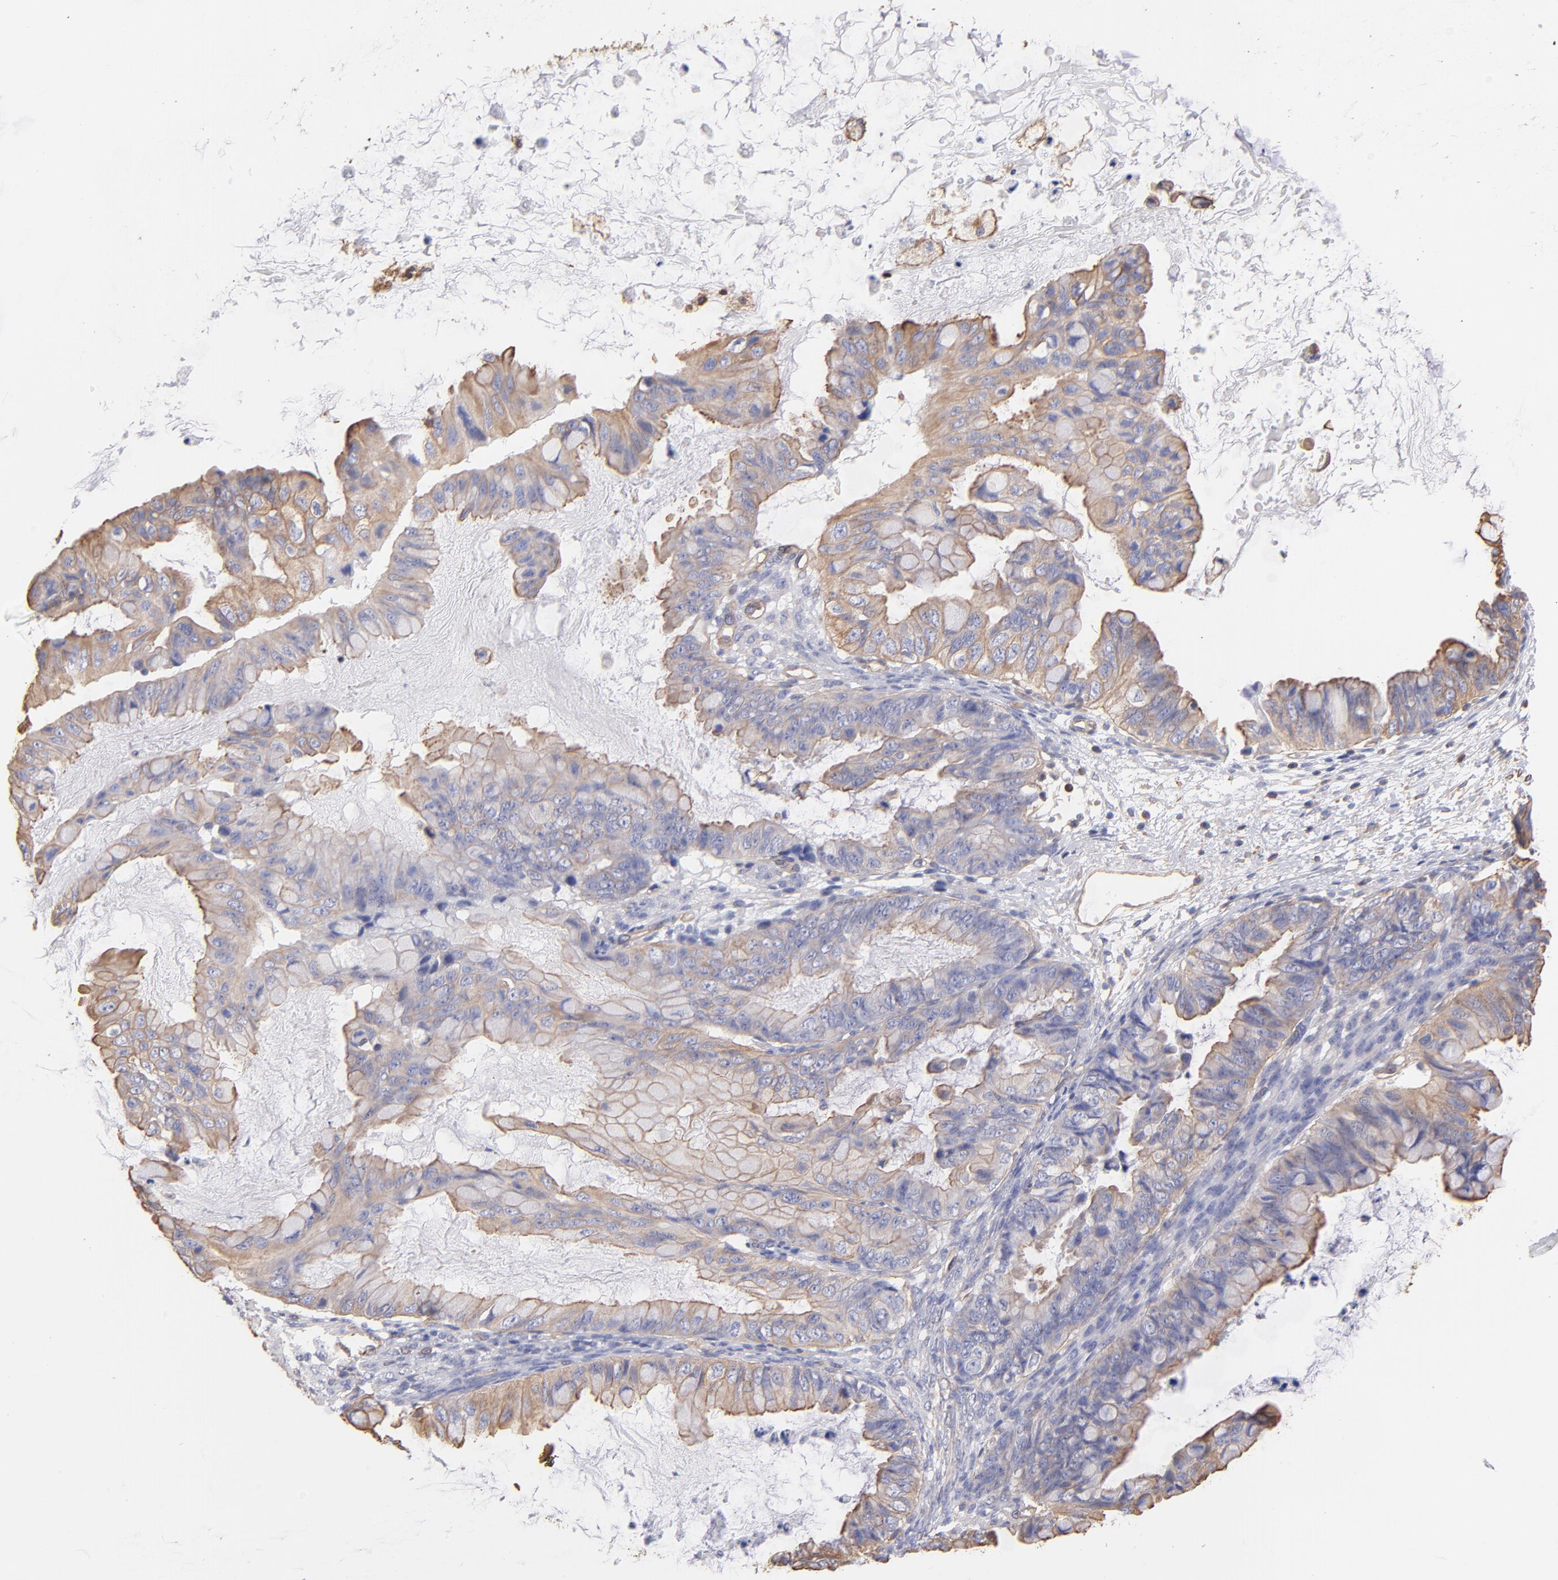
{"staining": {"intensity": "moderate", "quantity": ">75%", "location": "cytoplasmic/membranous"}, "tissue": "ovarian cancer", "cell_type": "Tumor cells", "image_type": "cancer", "snomed": [{"axis": "morphology", "description": "Cystadenocarcinoma, mucinous, NOS"}, {"axis": "topography", "description": "Ovary"}], "caption": "Ovarian cancer (mucinous cystadenocarcinoma) tissue demonstrates moderate cytoplasmic/membranous staining in approximately >75% of tumor cells, visualized by immunohistochemistry. Ihc stains the protein of interest in brown and the nuclei are stained blue.", "gene": "PLEC", "patient": {"sex": "female", "age": 36}}